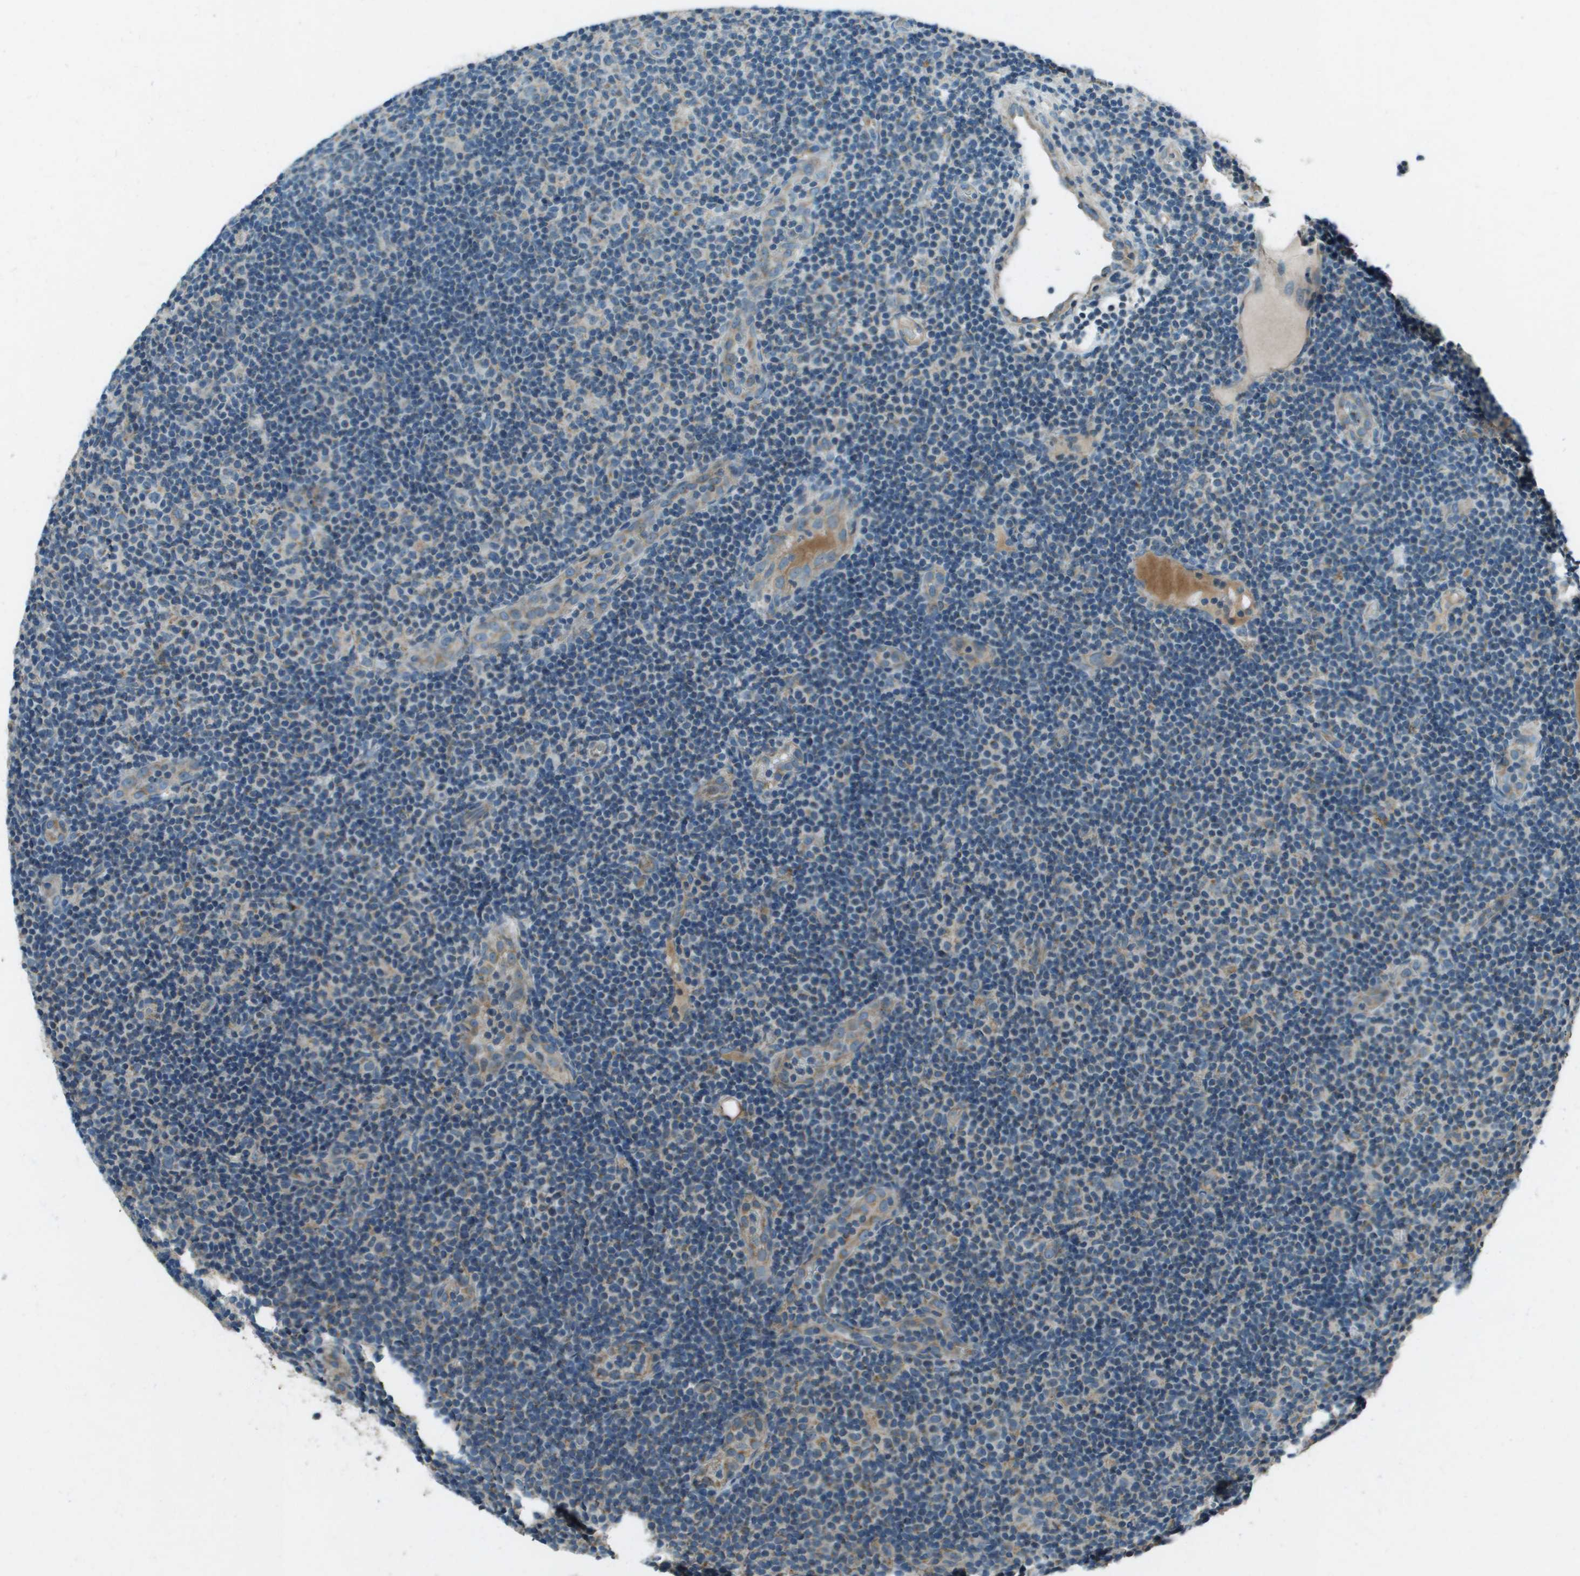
{"staining": {"intensity": "weak", "quantity": "<25%", "location": "cytoplasmic/membranous"}, "tissue": "lymphoma", "cell_type": "Tumor cells", "image_type": "cancer", "snomed": [{"axis": "morphology", "description": "Malignant lymphoma, non-Hodgkin's type, Low grade"}, {"axis": "topography", "description": "Lymph node"}], "caption": "Malignant lymphoma, non-Hodgkin's type (low-grade) was stained to show a protein in brown. There is no significant positivity in tumor cells.", "gene": "MIGA1", "patient": {"sex": "male", "age": 83}}